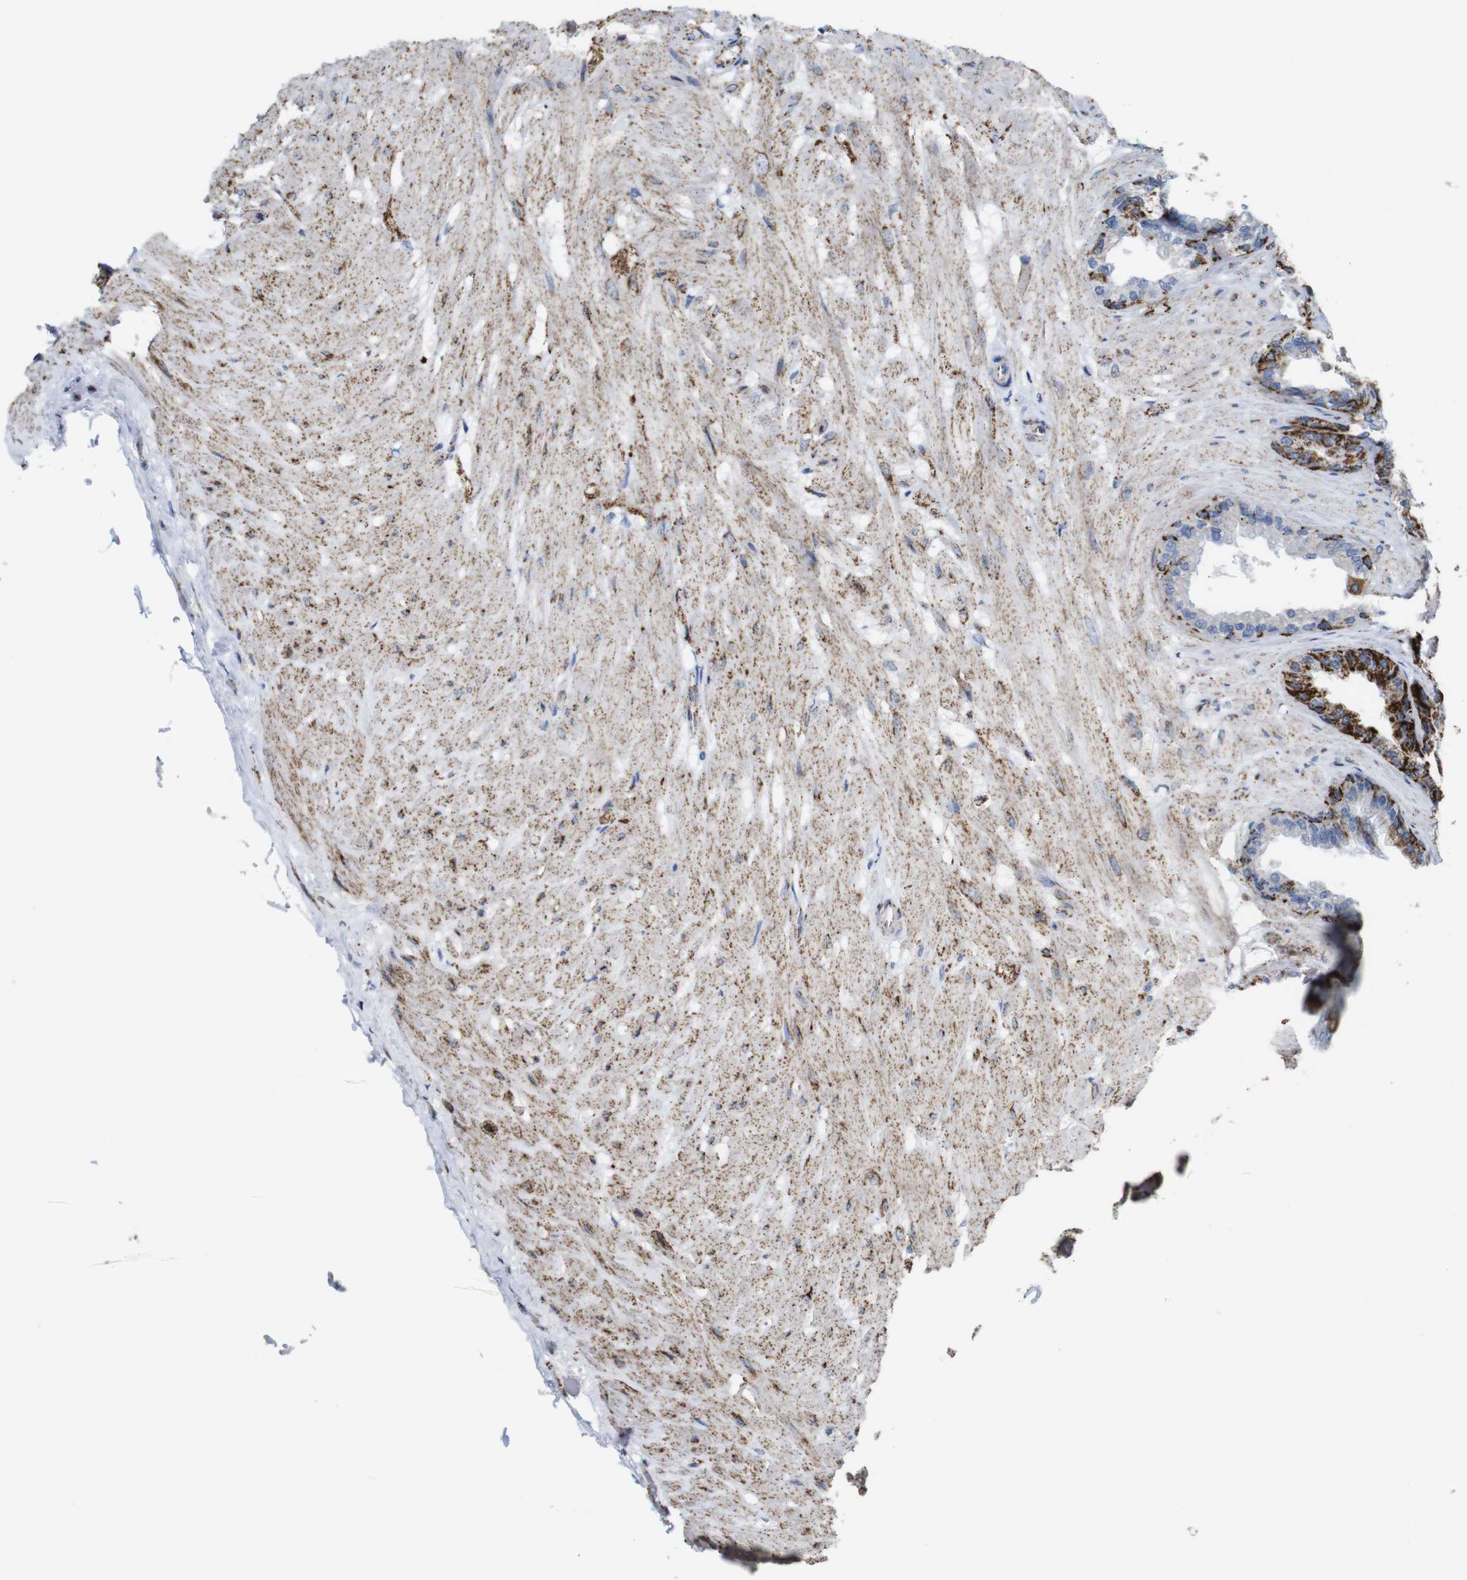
{"staining": {"intensity": "strong", "quantity": ">75%", "location": "cytoplasmic/membranous"}, "tissue": "seminal vesicle", "cell_type": "Glandular cells", "image_type": "normal", "snomed": [{"axis": "morphology", "description": "Normal tissue, NOS"}, {"axis": "topography", "description": "Seminal veicle"}], "caption": "An immunohistochemistry (IHC) image of benign tissue is shown. Protein staining in brown labels strong cytoplasmic/membranous positivity in seminal vesicle within glandular cells.", "gene": "MAOA", "patient": {"sex": "male", "age": 46}}